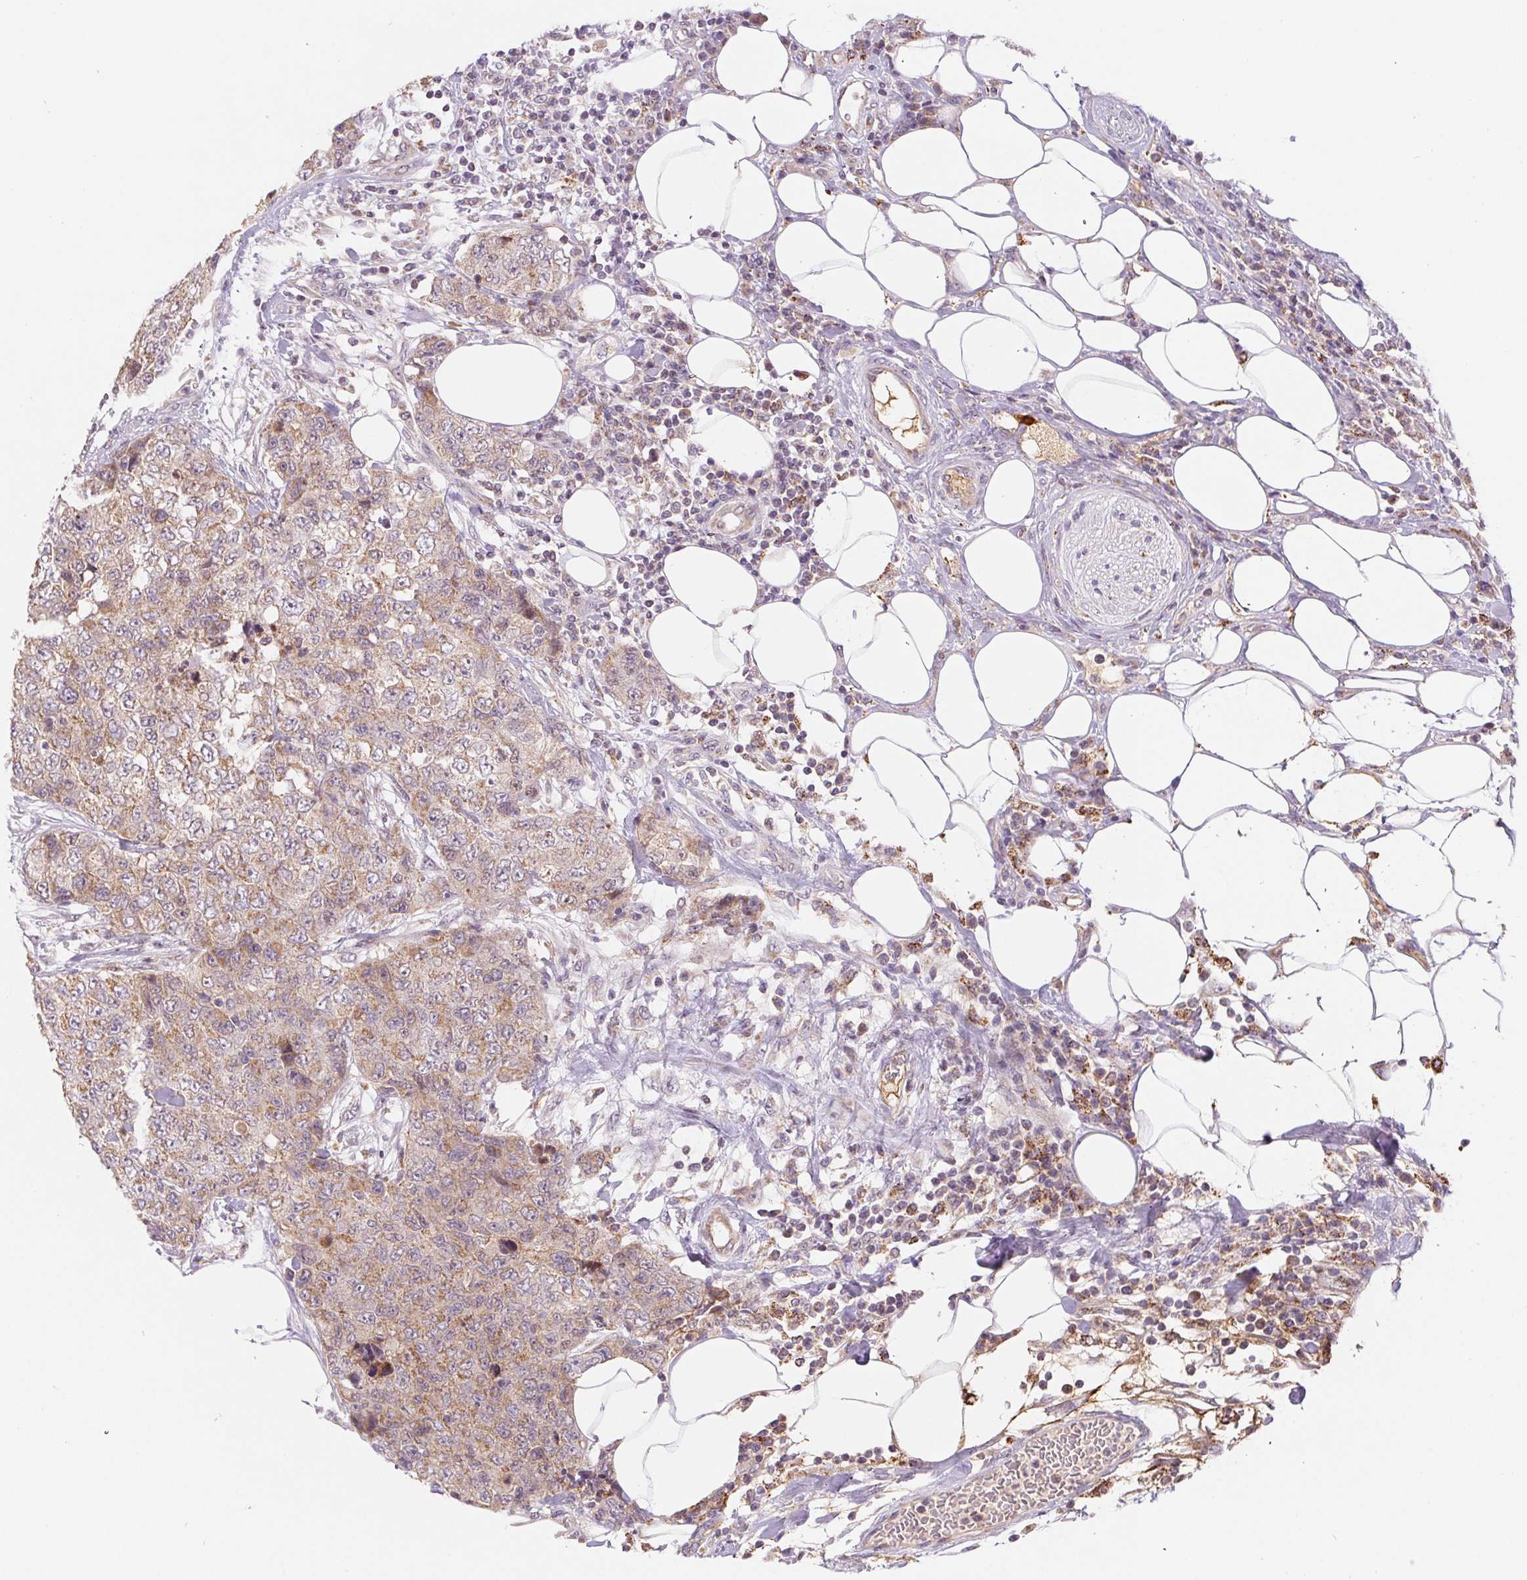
{"staining": {"intensity": "weak", "quantity": "<25%", "location": "cytoplasmic/membranous"}, "tissue": "urothelial cancer", "cell_type": "Tumor cells", "image_type": "cancer", "snomed": [{"axis": "morphology", "description": "Urothelial carcinoma, High grade"}, {"axis": "topography", "description": "Urinary bladder"}], "caption": "Immunohistochemistry photomicrograph of urothelial carcinoma (high-grade) stained for a protein (brown), which displays no staining in tumor cells.", "gene": "EMC6", "patient": {"sex": "female", "age": 78}}